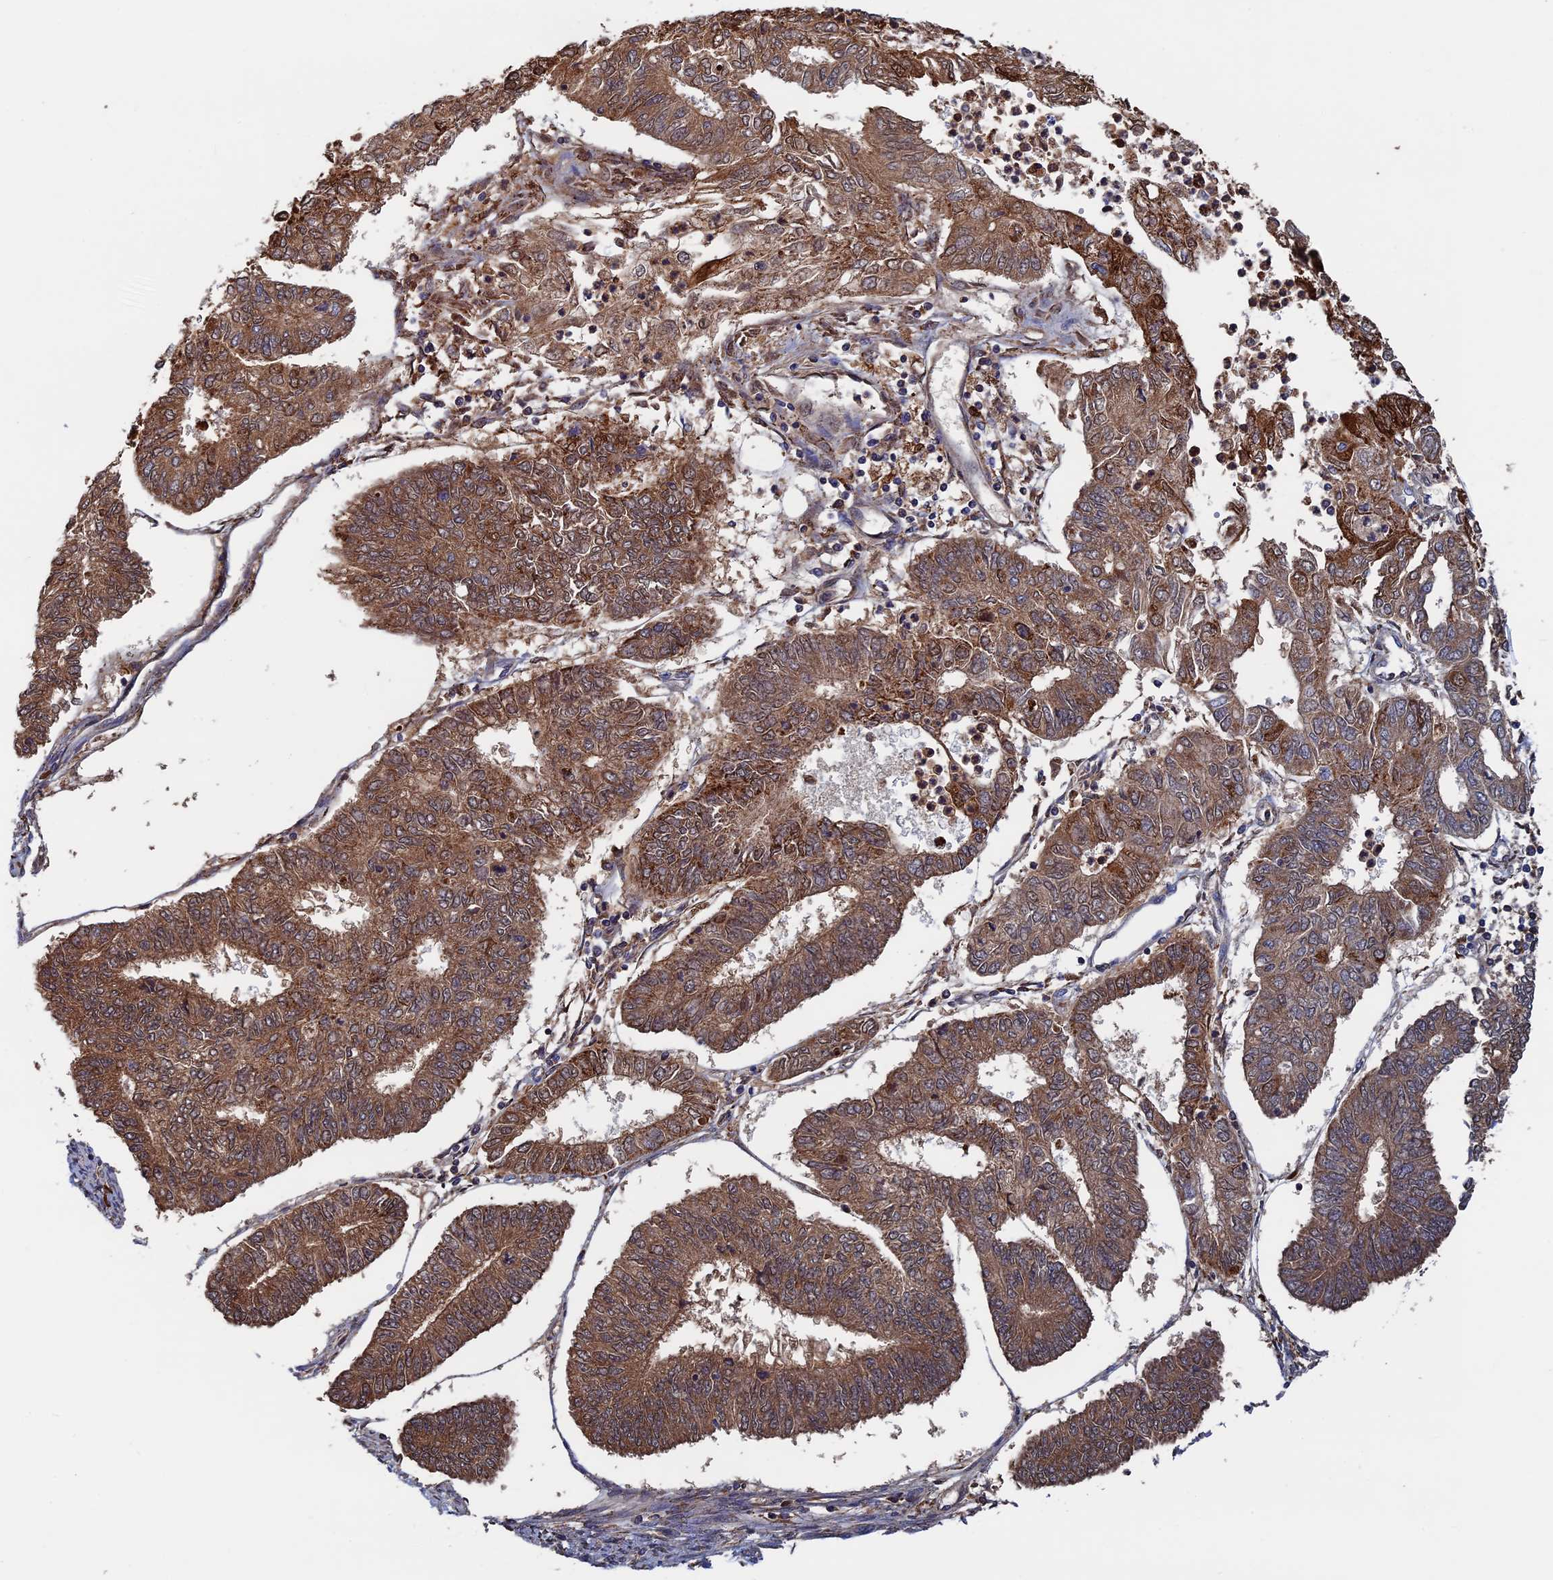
{"staining": {"intensity": "strong", "quantity": "25%-75%", "location": "cytoplasmic/membranous"}, "tissue": "endometrial cancer", "cell_type": "Tumor cells", "image_type": "cancer", "snomed": [{"axis": "morphology", "description": "Adenocarcinoma, NOS"}, {"axis": "topography", "description": "Endometrium"}], "caption": "A high amount of strong cytoplasmic/membranous positivity is appreciated in about 25%-75% of tumor cells in endometrial cancer tissue.", "gene": "SEC24D", "patient": {"sex": "female", "age": 68}}